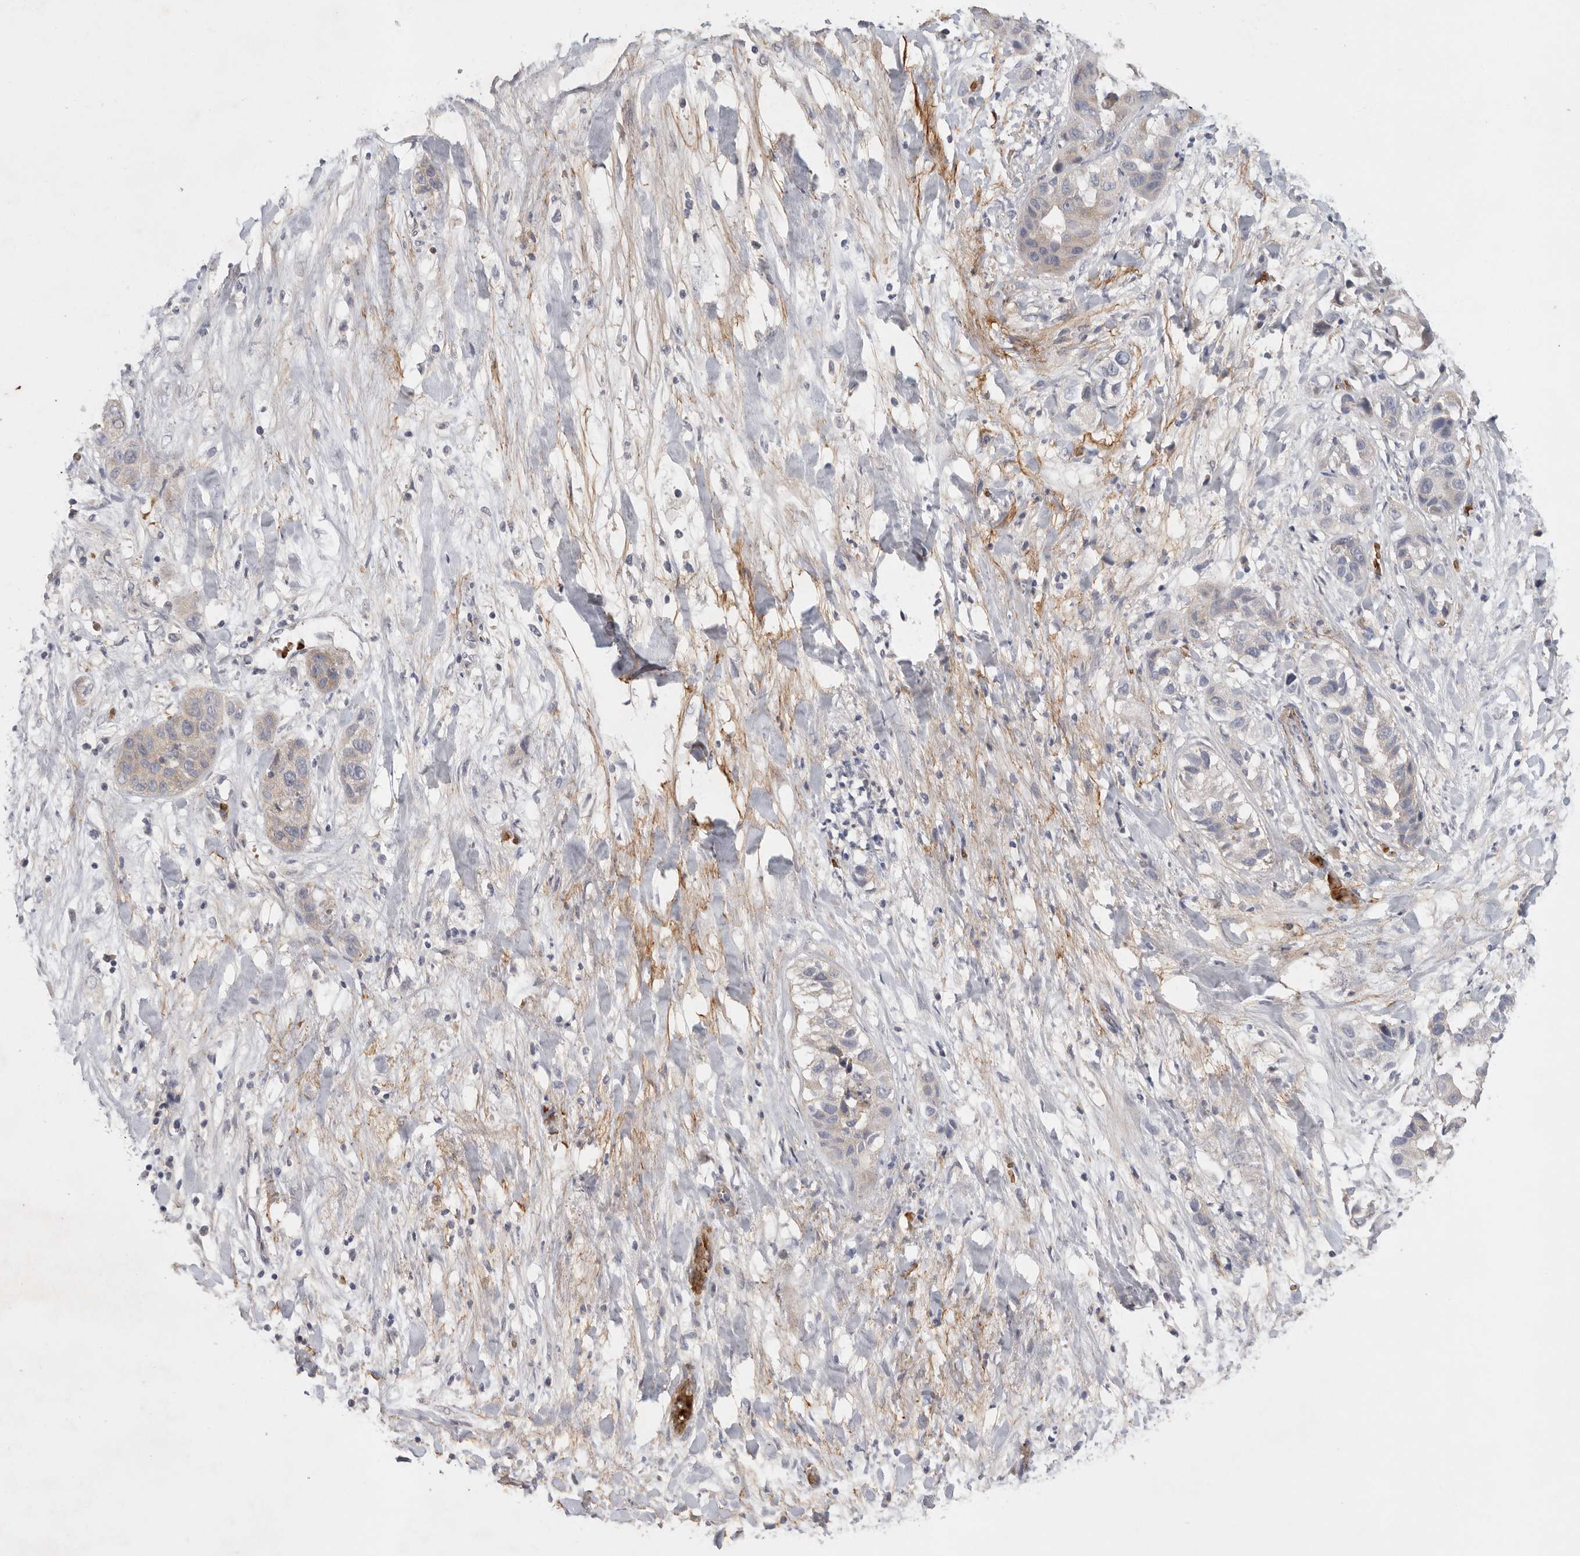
{"staining": {"intensity": "negative", "quantity": "none", "location": "none"}, "tissue": "liver cancer", "cell_type": "Tumor cells", "image_type": "cancer", "snomed": [{"axis": "morphology", "description": "Cholangiocarcinoma"}, {"axis": "topography", "description": "Liver"}], "caption": "DAB immunohistochemical staining of human liver cancer (cholangiocarcinoma) displays no significant positivity in tumor cells.", "gene": "CFAP298", "patient": {"sex": "female", "age": 52}}